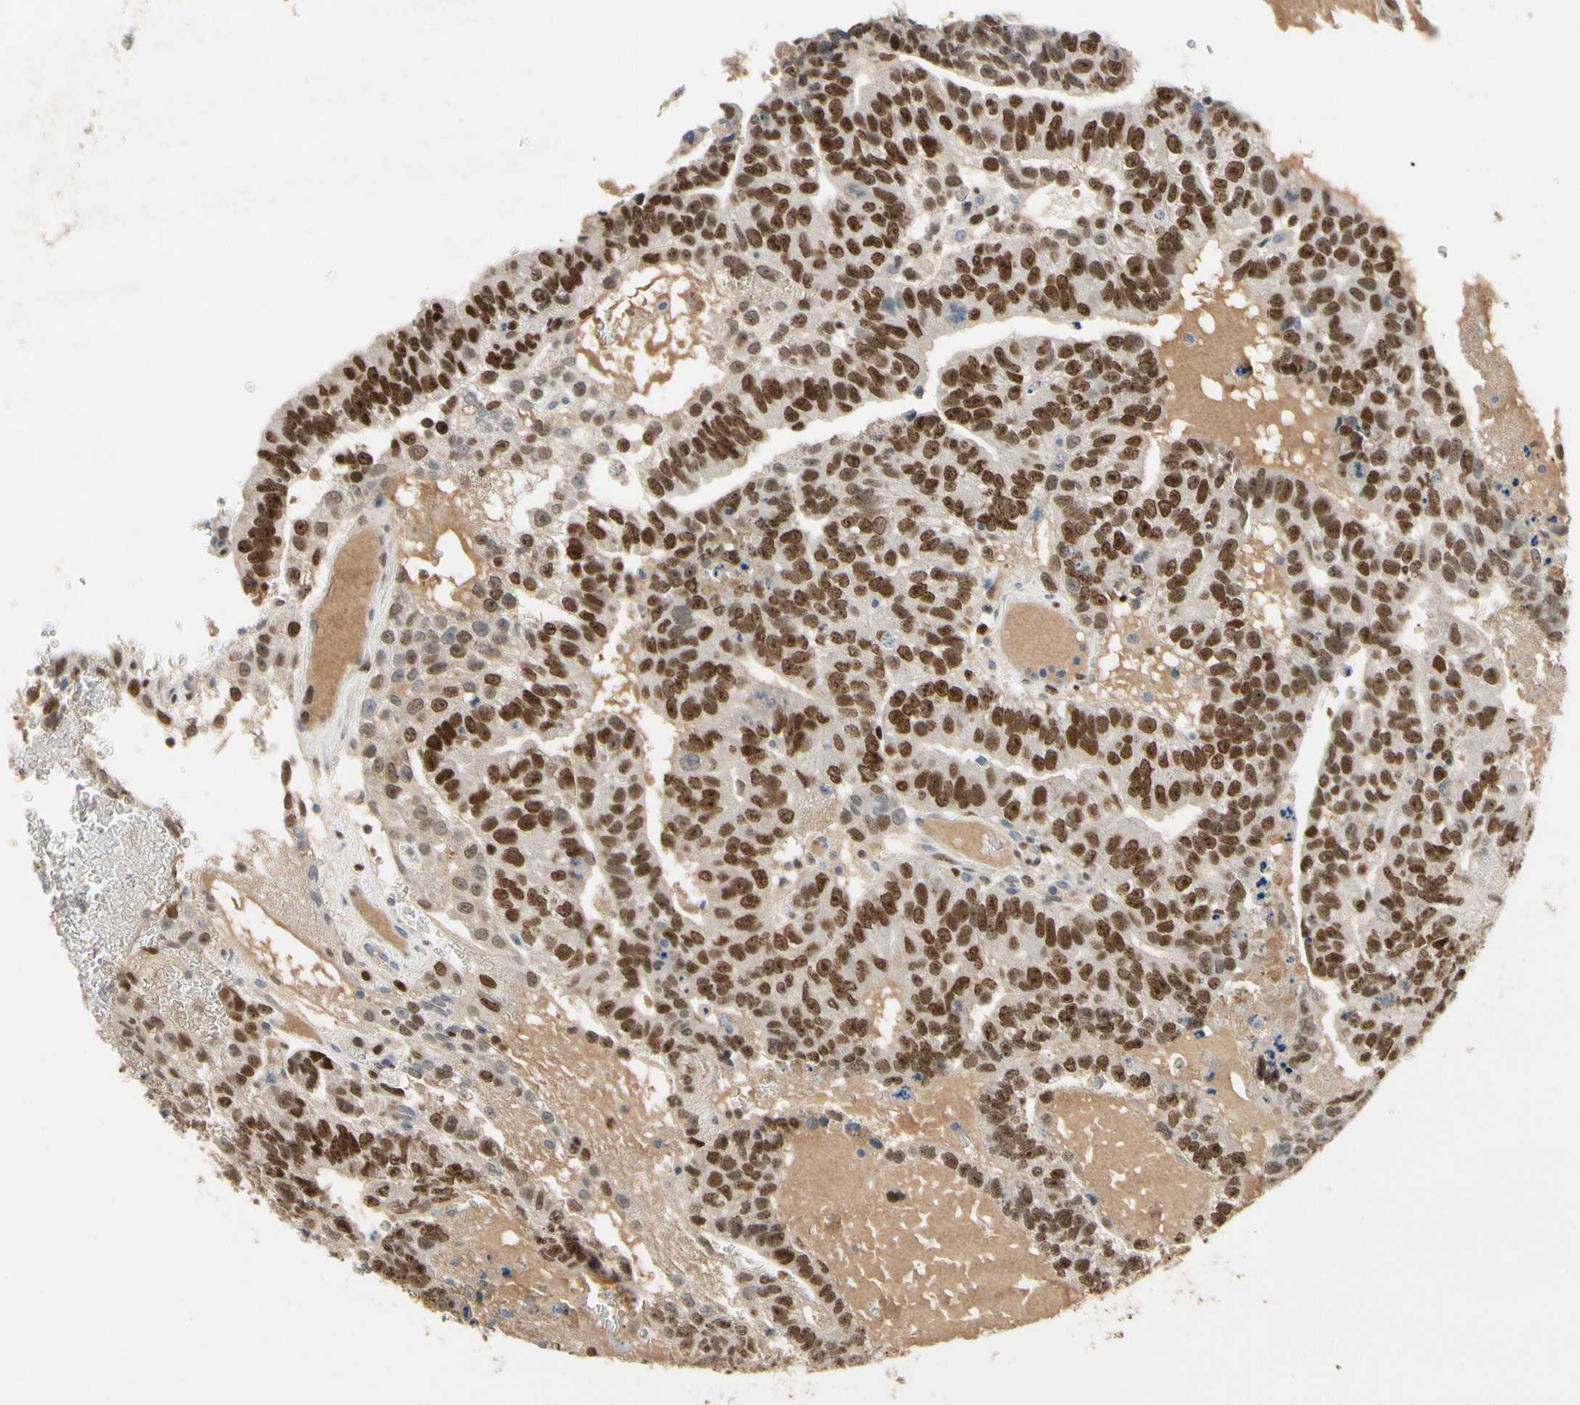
{"staining": {"intensity": "strong", "quantity": ">75%", "location": "nuclear"}, "tissue": "testis cancer", "cell_type": "Tumor cells", "image_type": "cancer", "snomed": [{"axis": "morphology", "description": "Seminoma, NOS"}, {"axis": "morphology", "description": "Carcinoma, Embryonal, NOS"}, {"axis": "topography", "description": "Testis"}], "caption": "High-magnification brightfield microscopy of testis cancer (embryonal carcinoma) stained with DAB (brown) and counterstained with hematoxylin (blue). tumor cells exhibit strong nuclear staining is present in approximately>75% of cells. The staining was performed using DAB (3,3'-diaminobenzidine) to visualize the protein expression in brown, while the nuclei were stained in blue with hematoxylin (Magnification: 20x).", "gene": "ZKSCAN4", "patient": {"sex": "male", "age": 52}}